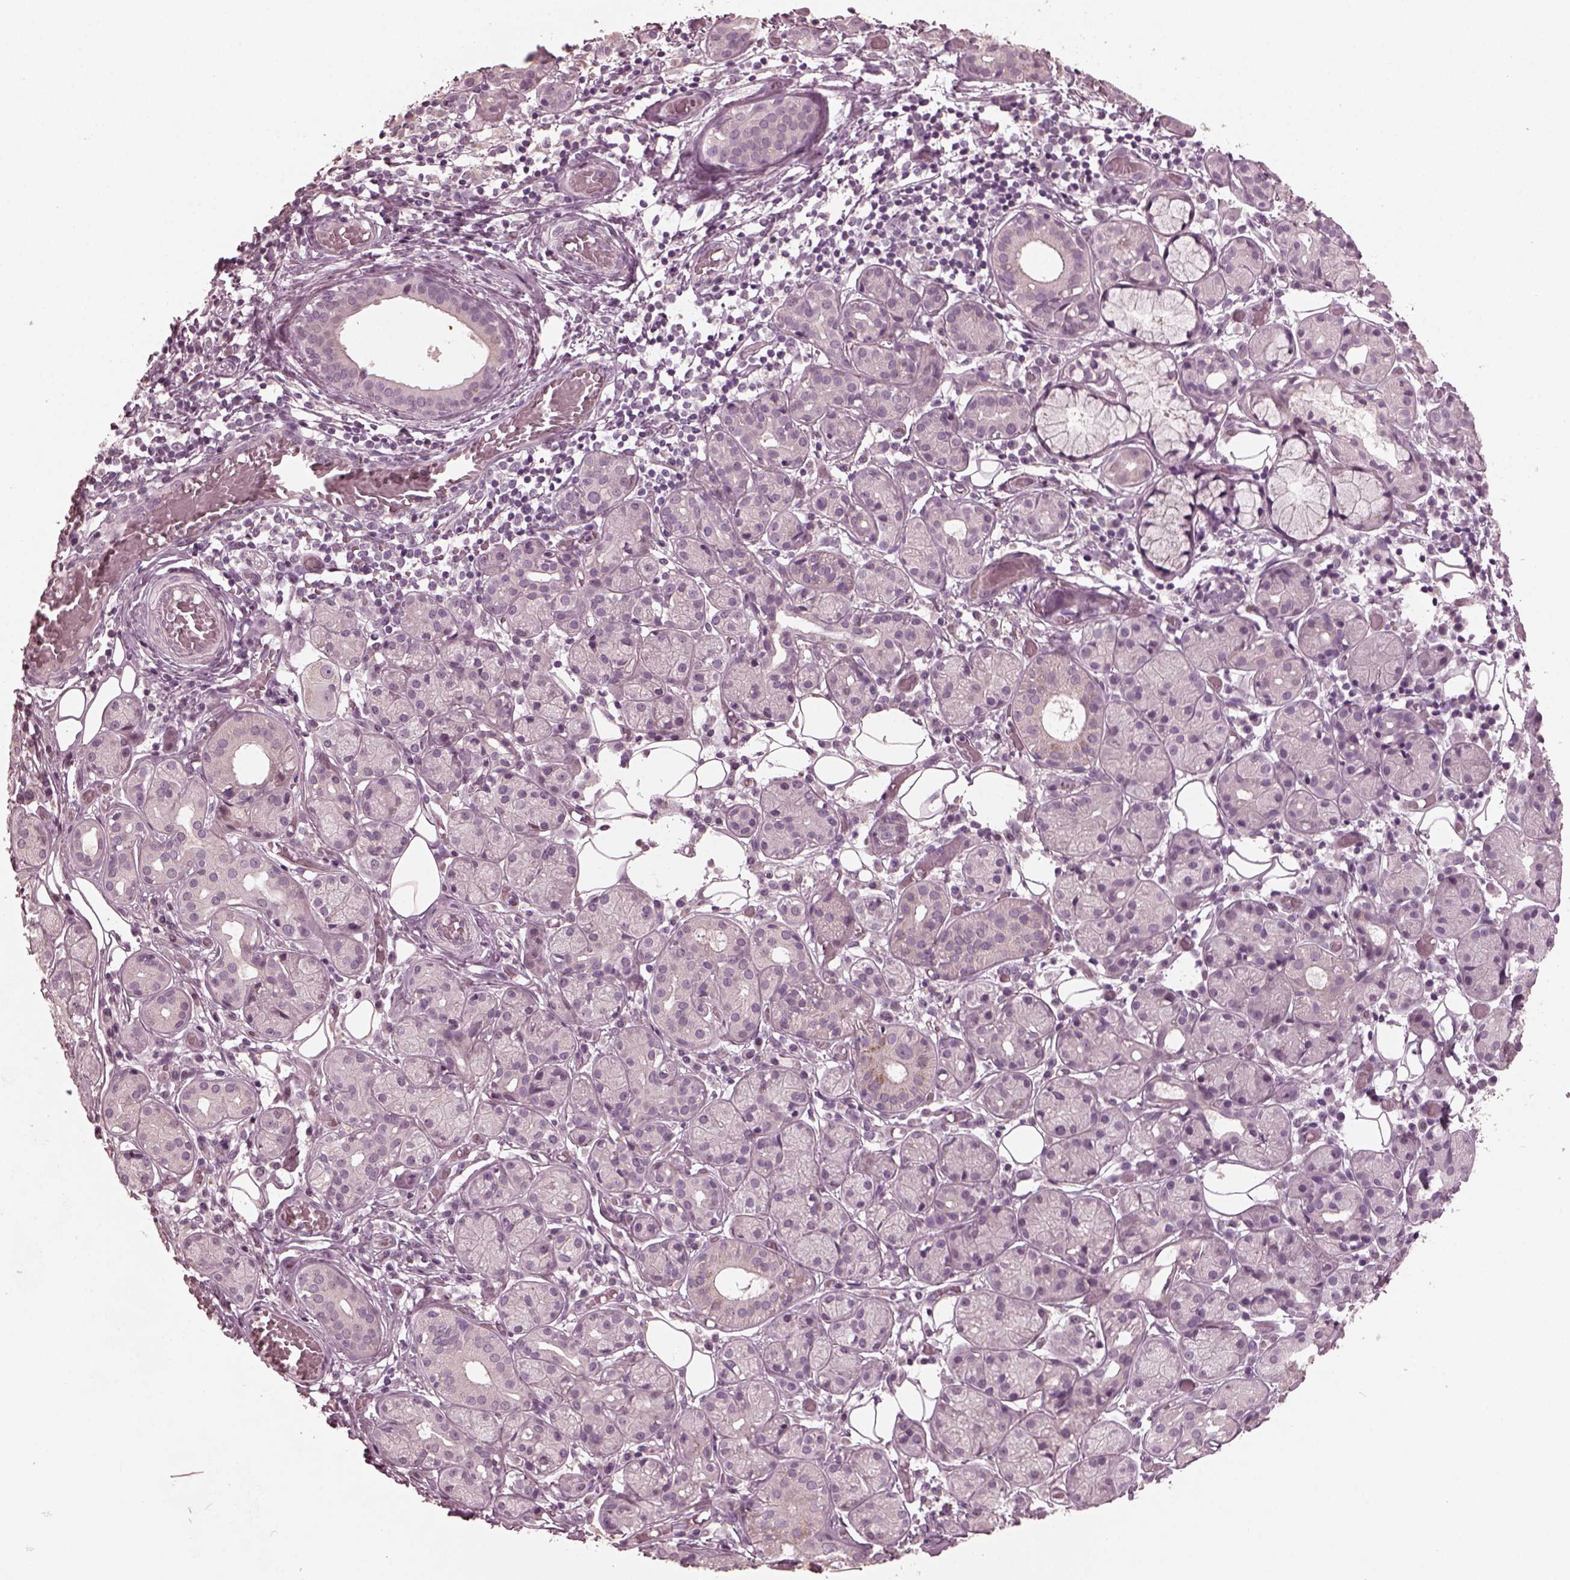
{"staining": {"intensity": "negative", "quantity": "none", "location": "none"}, "tissue": "salivary gland", "cell_type": "Glandular cells", "image_type": "normal", "snomed": [{"axis": "morphology", "description": "Normal tissue, NOS"}, {"axis": "topography", "description": "Salivary gland"}, {"axis": "topography", "description": "Peripheral nerve tissue"}], "caption": "IHC micrograph of benign salivary gland stained for a protein (brown), which exhibits no expression in glandular cells.", "gene": "RCVRN", "patient": {"sex": "male", "age": 71}}